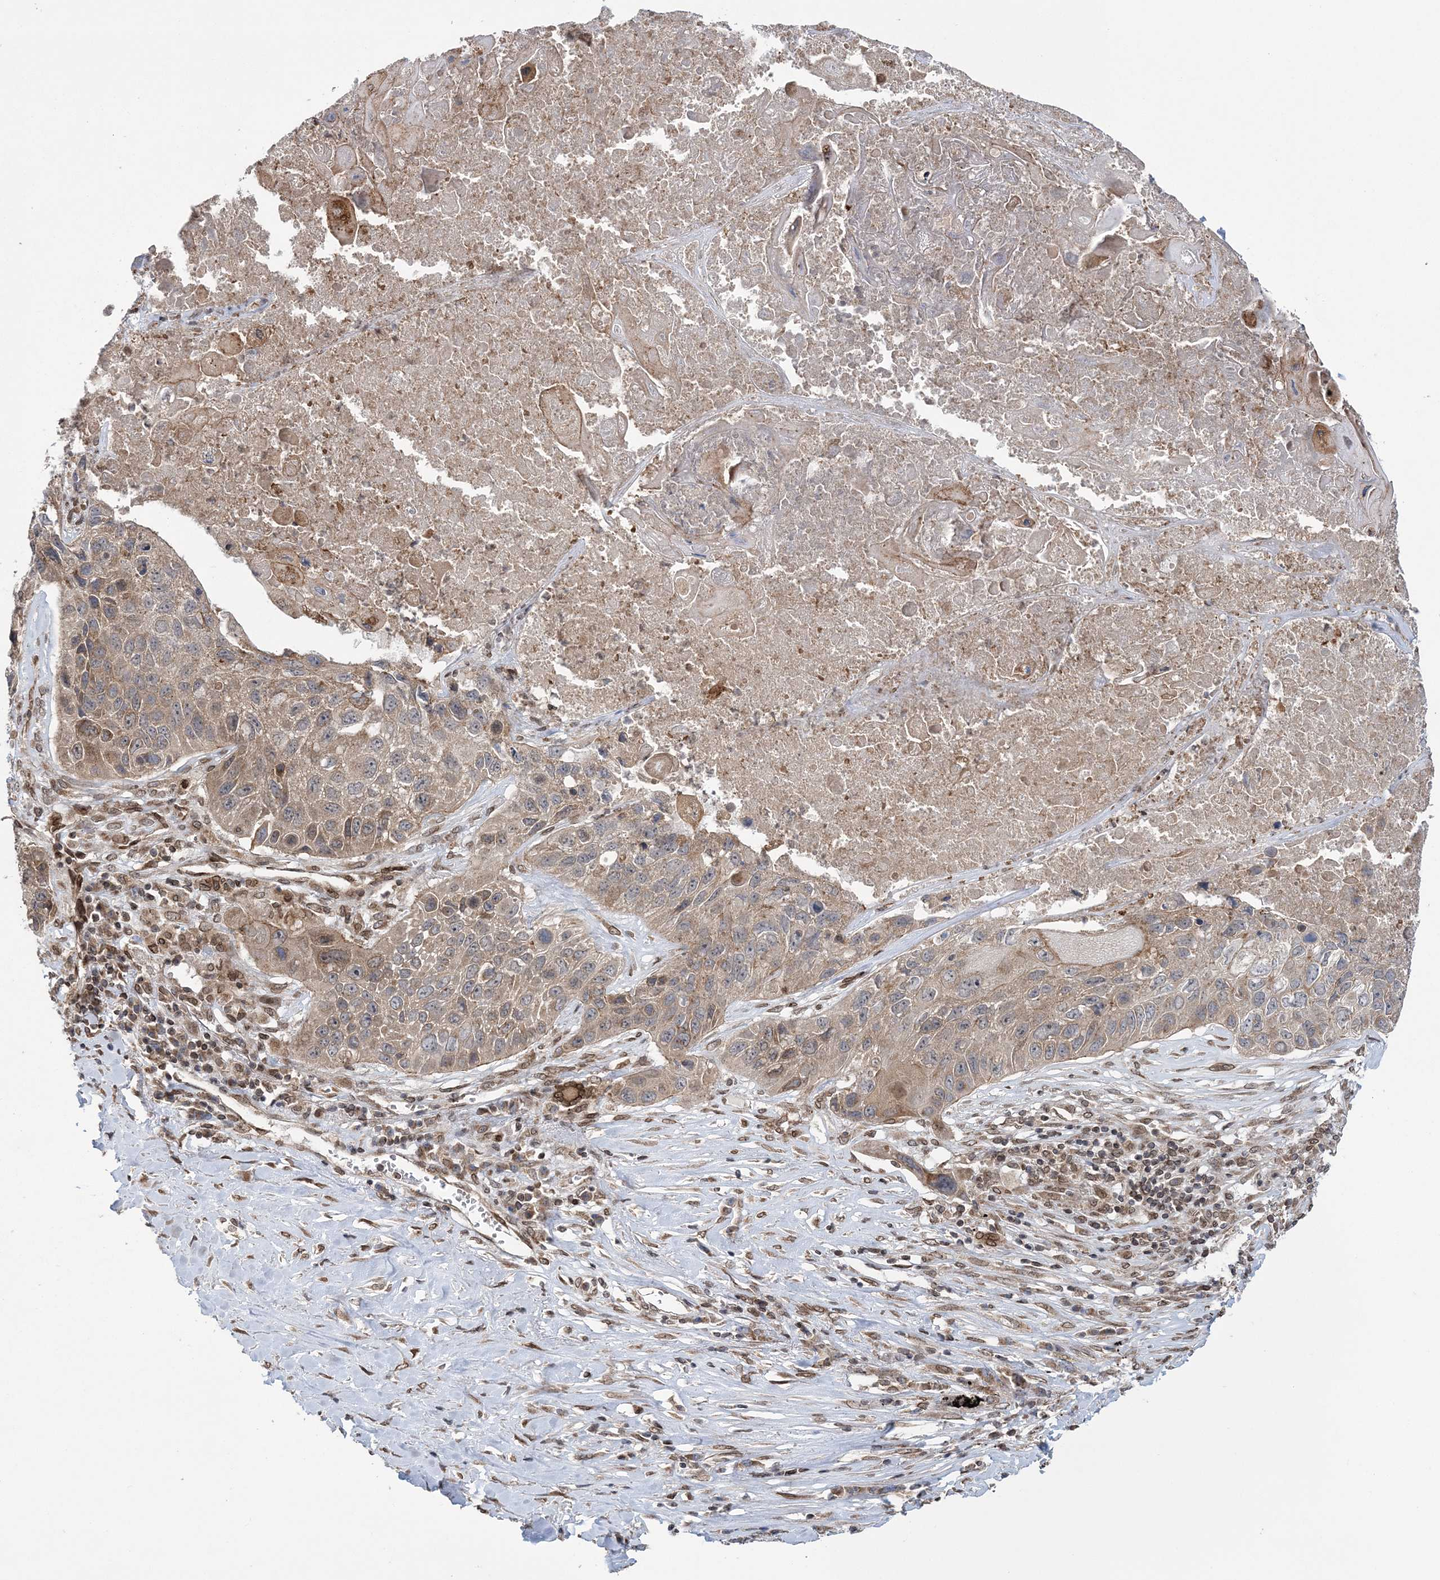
{"staining": {"intensity": "negative", "quantity": "none", "location": "none"}, "tissue": "lung cancer", "cell_type": "Tumor cells", "image_type": "cancer", "snomed": [{"axis": "morphology", "description": "Squamous cell carcinoma, NOS"}, {"axis": "topography", "description": "Lung"}], "caption": "DAB immunohistochemical staining of human squamous cell carcinoma (lung) displays no significant positivity in tumor cells.", "gene": "DNAJC27", "patient": {"sex": "male", "age": 61}}